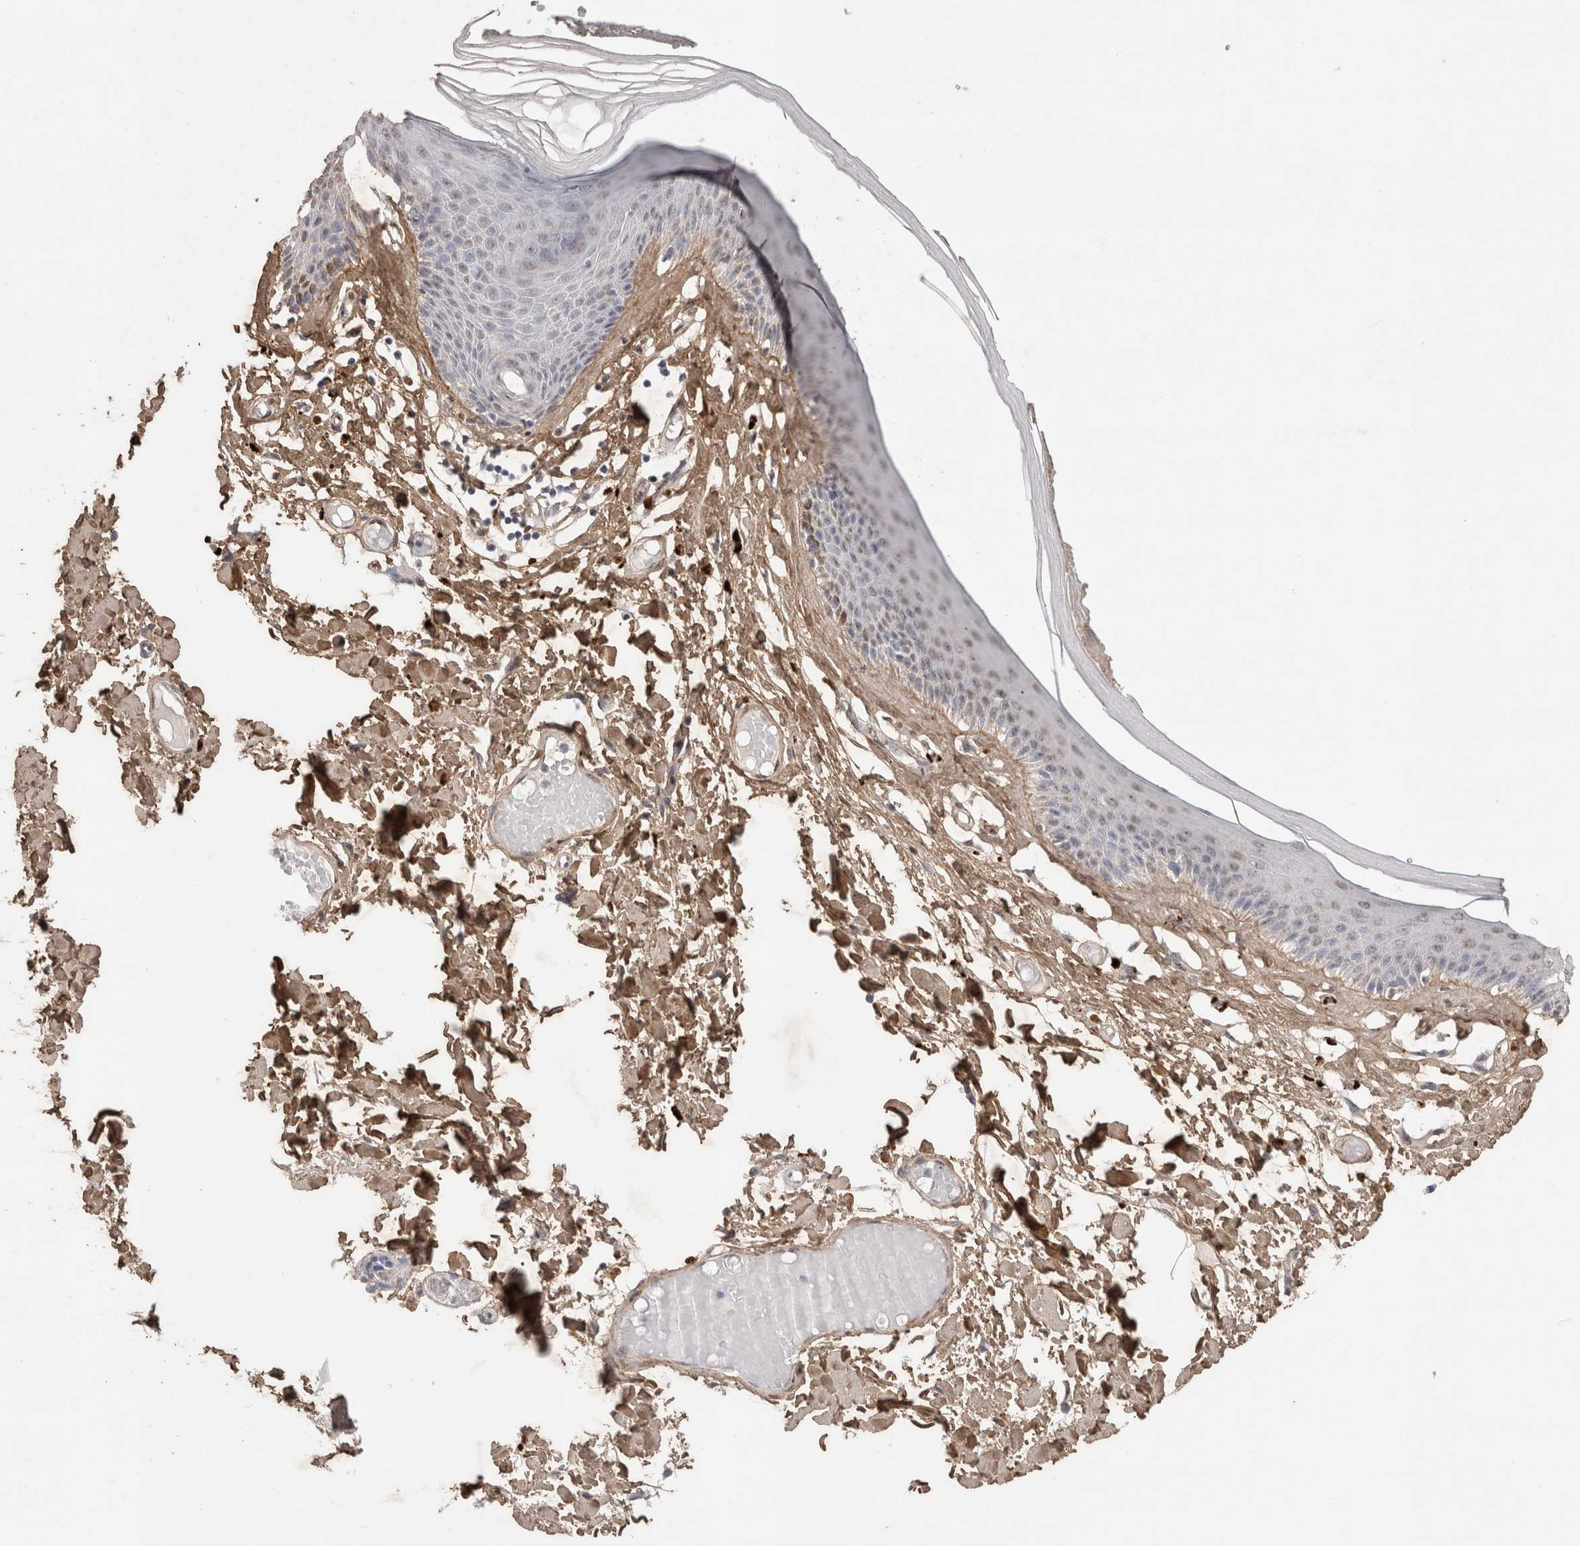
{"staining": {"intensity": "weak", "quantity": "<25%", "location": "nuclear"}, "tissue": "skin", "cell_type": "Epidermal cells", "image_type": "normal", "snomed": [{"axis": "morphology", "description": "Normal tissue, NOS"}, {"axis": "topography", "description": "Vulva"}], "caption": "Immunohistochemistry photomicrograph of normal skin: skin stained with DAB shows no significant protein staining in epidermal cells.", "gene": "C1QTNF5", "patient": {"sex": "female", "age": 73}}